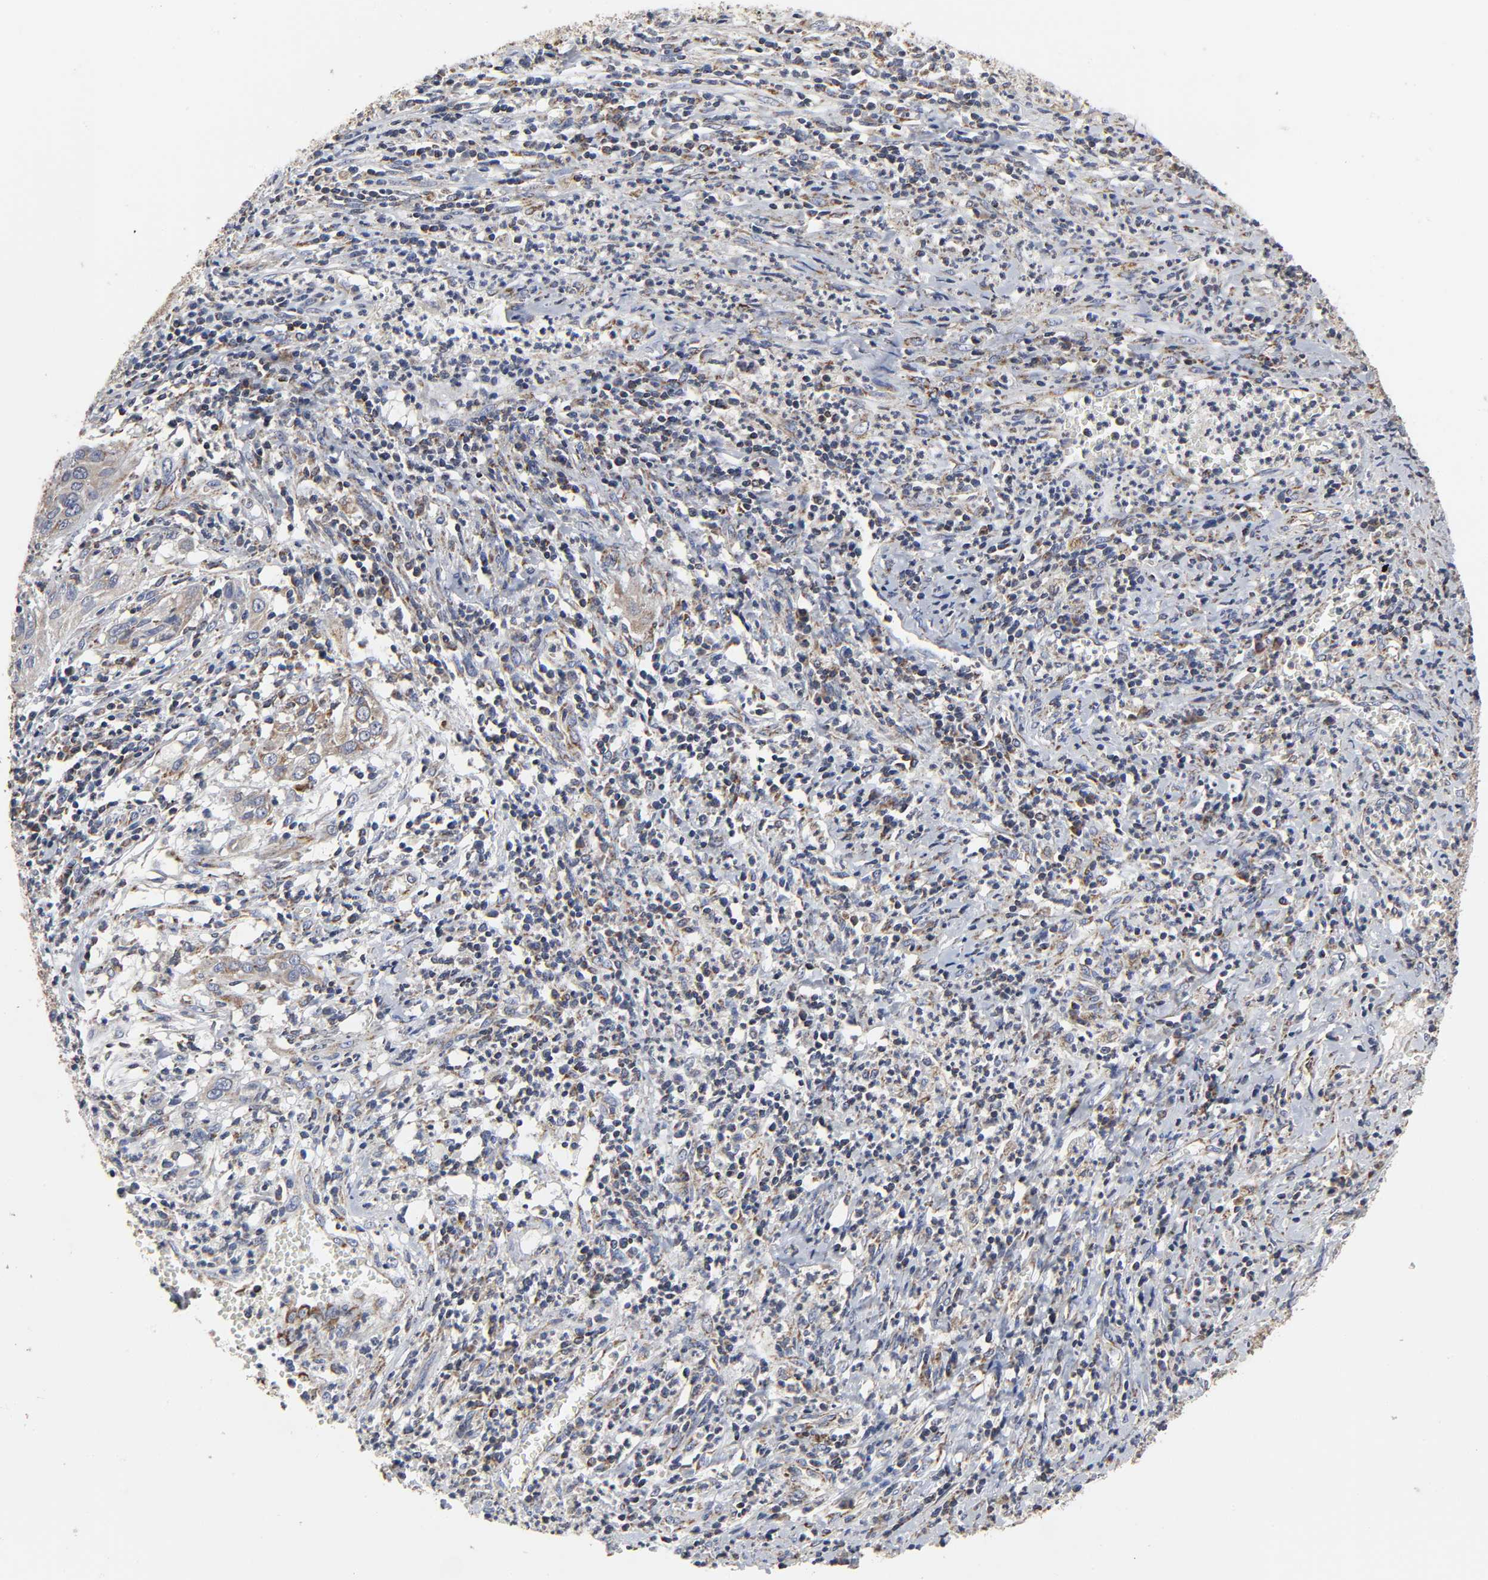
{"staining": {"intensity": "moderate", "quantity": ">75%", "location": "cytoplasmic/membranous"}, "tissue": "cervical cancer", "cell_type": "Tumor cells", "image_type": "cancer", "snomed": [{"axis": "morphology", "description": "Squamous cell carcinoma, NOS"}, {"axis": "topography", "description": "Cervix"}], "caption": "Immunohistochemical staining of cervical cancer exhibits medium levels of moderate cytoplasmic/membranous protein expression in about >75% of tumor cells.", "gene": "COX6B1", "patient": {"sex": "female", "age": 32}}